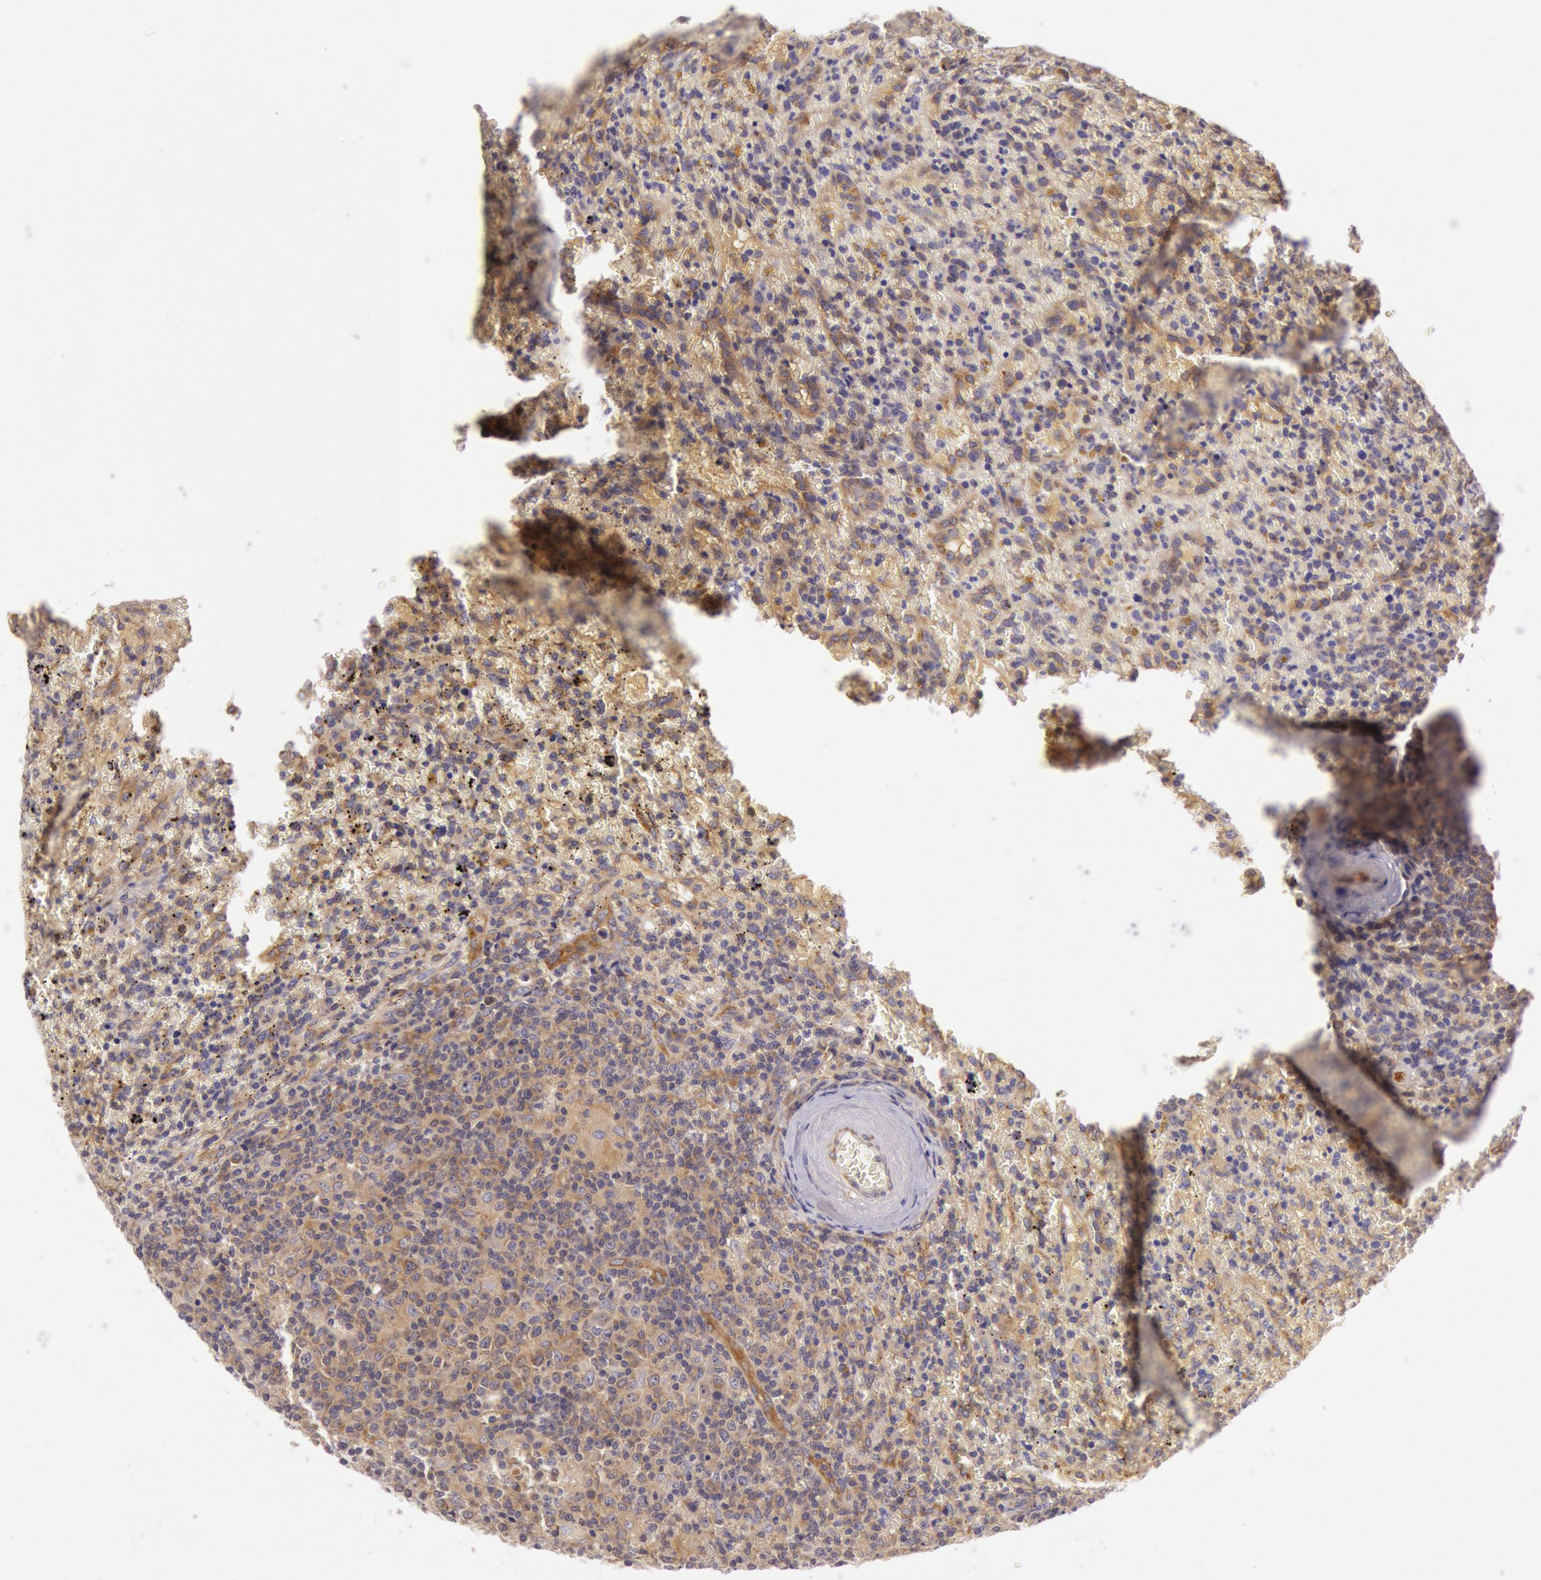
{"staining": {"intensity": "moderate", "quantity": "<25%", "location": "cytoplasmic/membranous"}, "tissue": "lymphoma", "cell_type": "Tumor cells", "image_type": "cancer", "snomed": [{"axis": "morphology", "description": "Malignant lymphoma, non-Hodgkin's type, High grade"}, {"axis": "topography", "description": "Spleen"}, {"axis": "topography", "description": "Lymph node"}], "caption": "Protein staining of high-grade malignant lymphoma, non-Hodgkin's type tissue reveals moderate cytoplasmic/membranous positivity in approximately <25% of tumor cells. Immunohistochemistry (ihc) stains the protein of interest in brown and the nuclei are stained blue.", "gene": "CHUK", "patient": {"sex": "female", "age": 70}}